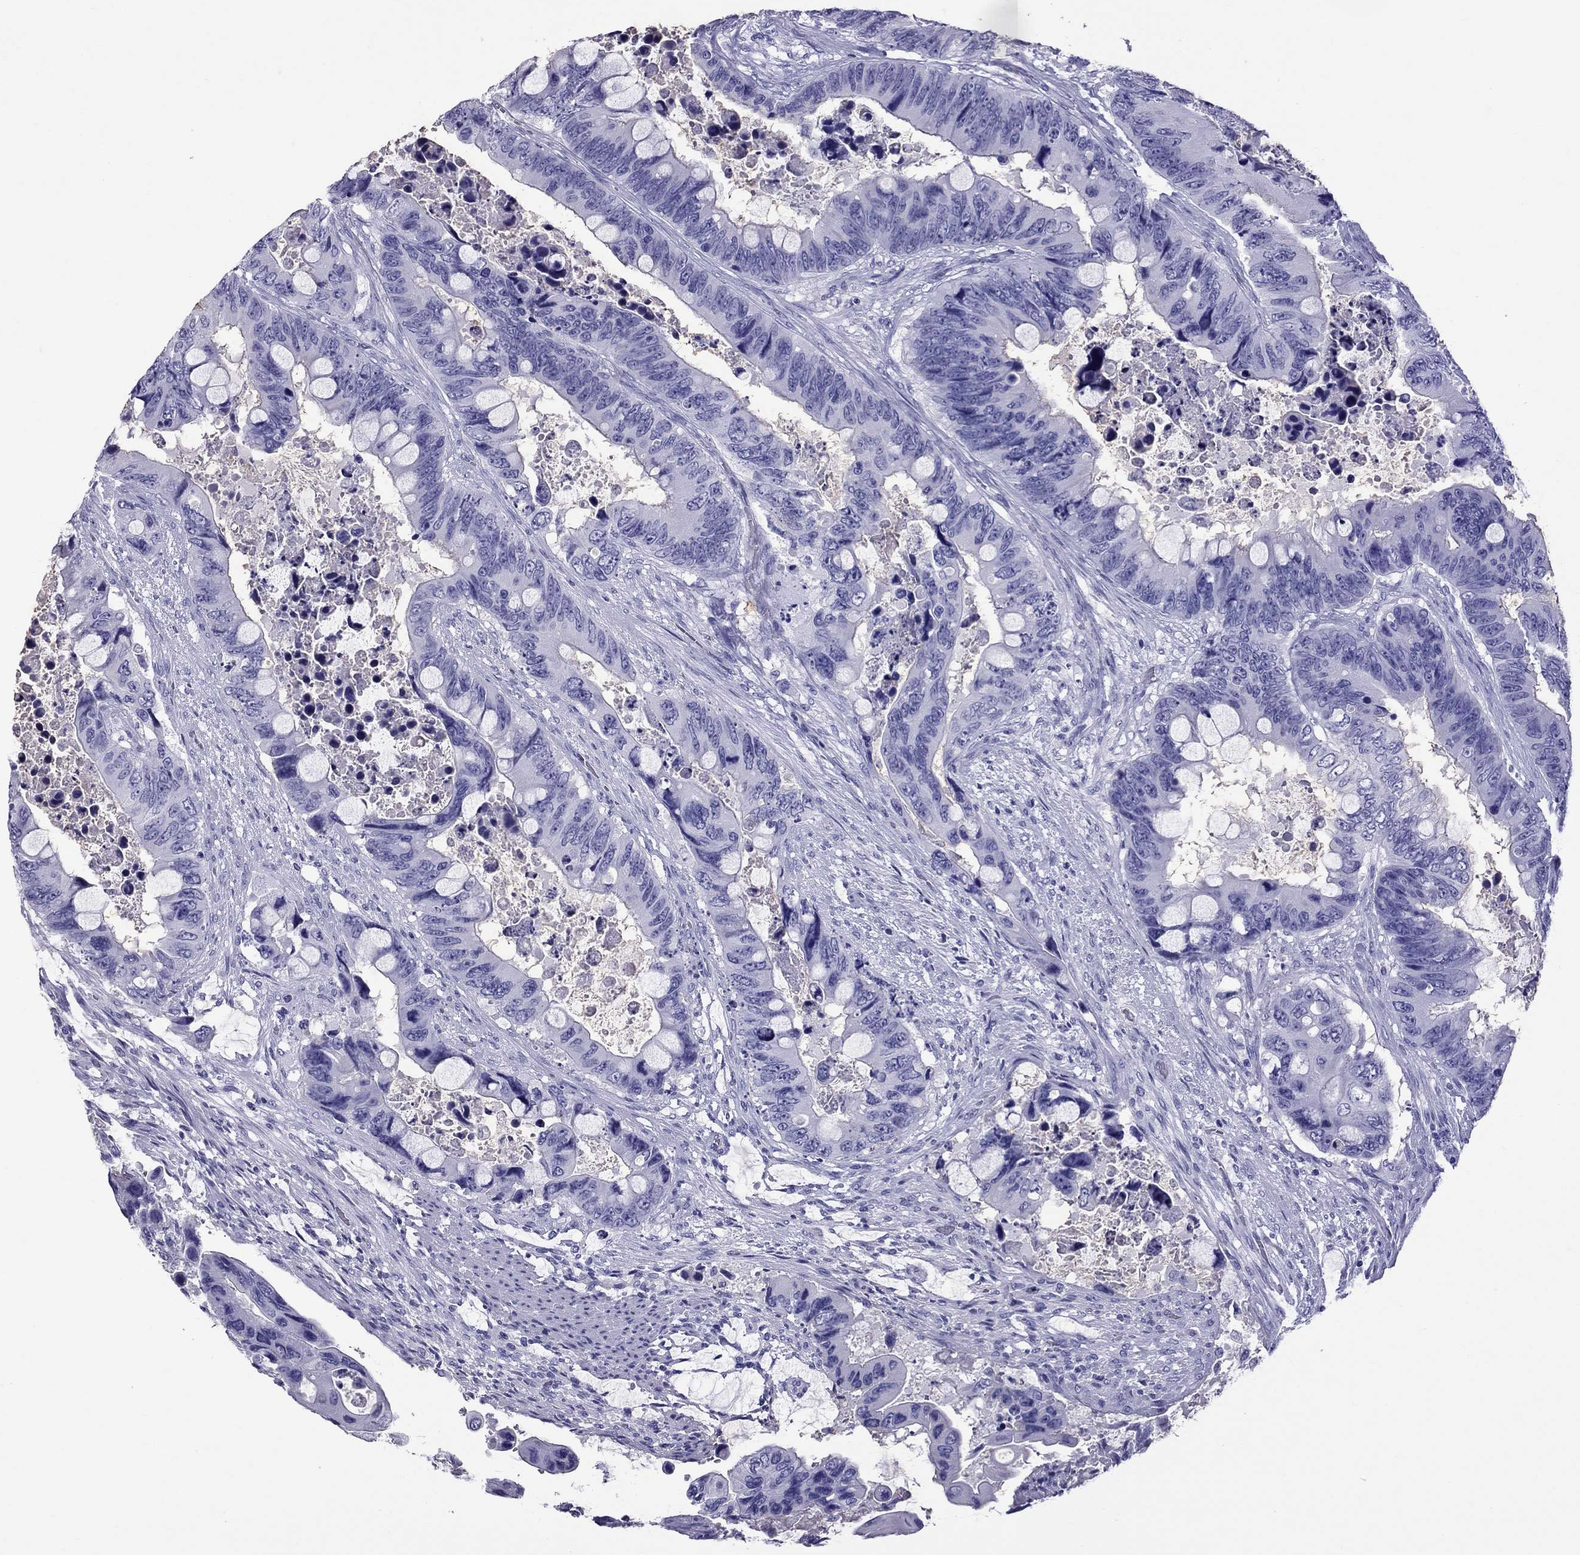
{"staining": {"intensity": "negative", "quantity": "none", "location": "none"}, "tissue": "colorectal cancer", "cell_type": "Tumor cells", "image_type": "cancer", "snomed": [{"axis": "morphology", "description": "Adenocarcinoma, NOS"}, {"axis": "topography", "description": "Rectum"}], "caption": "IHC micrograph of neoplastic tissue: human adenocarcinoma (colorectal) stained with DAB (3,3'-diaminobenzidine) reveals no significant protein staining in tumor cells.", "gene": "SCART1", "patient": {"sex": "male", "age": 63}}